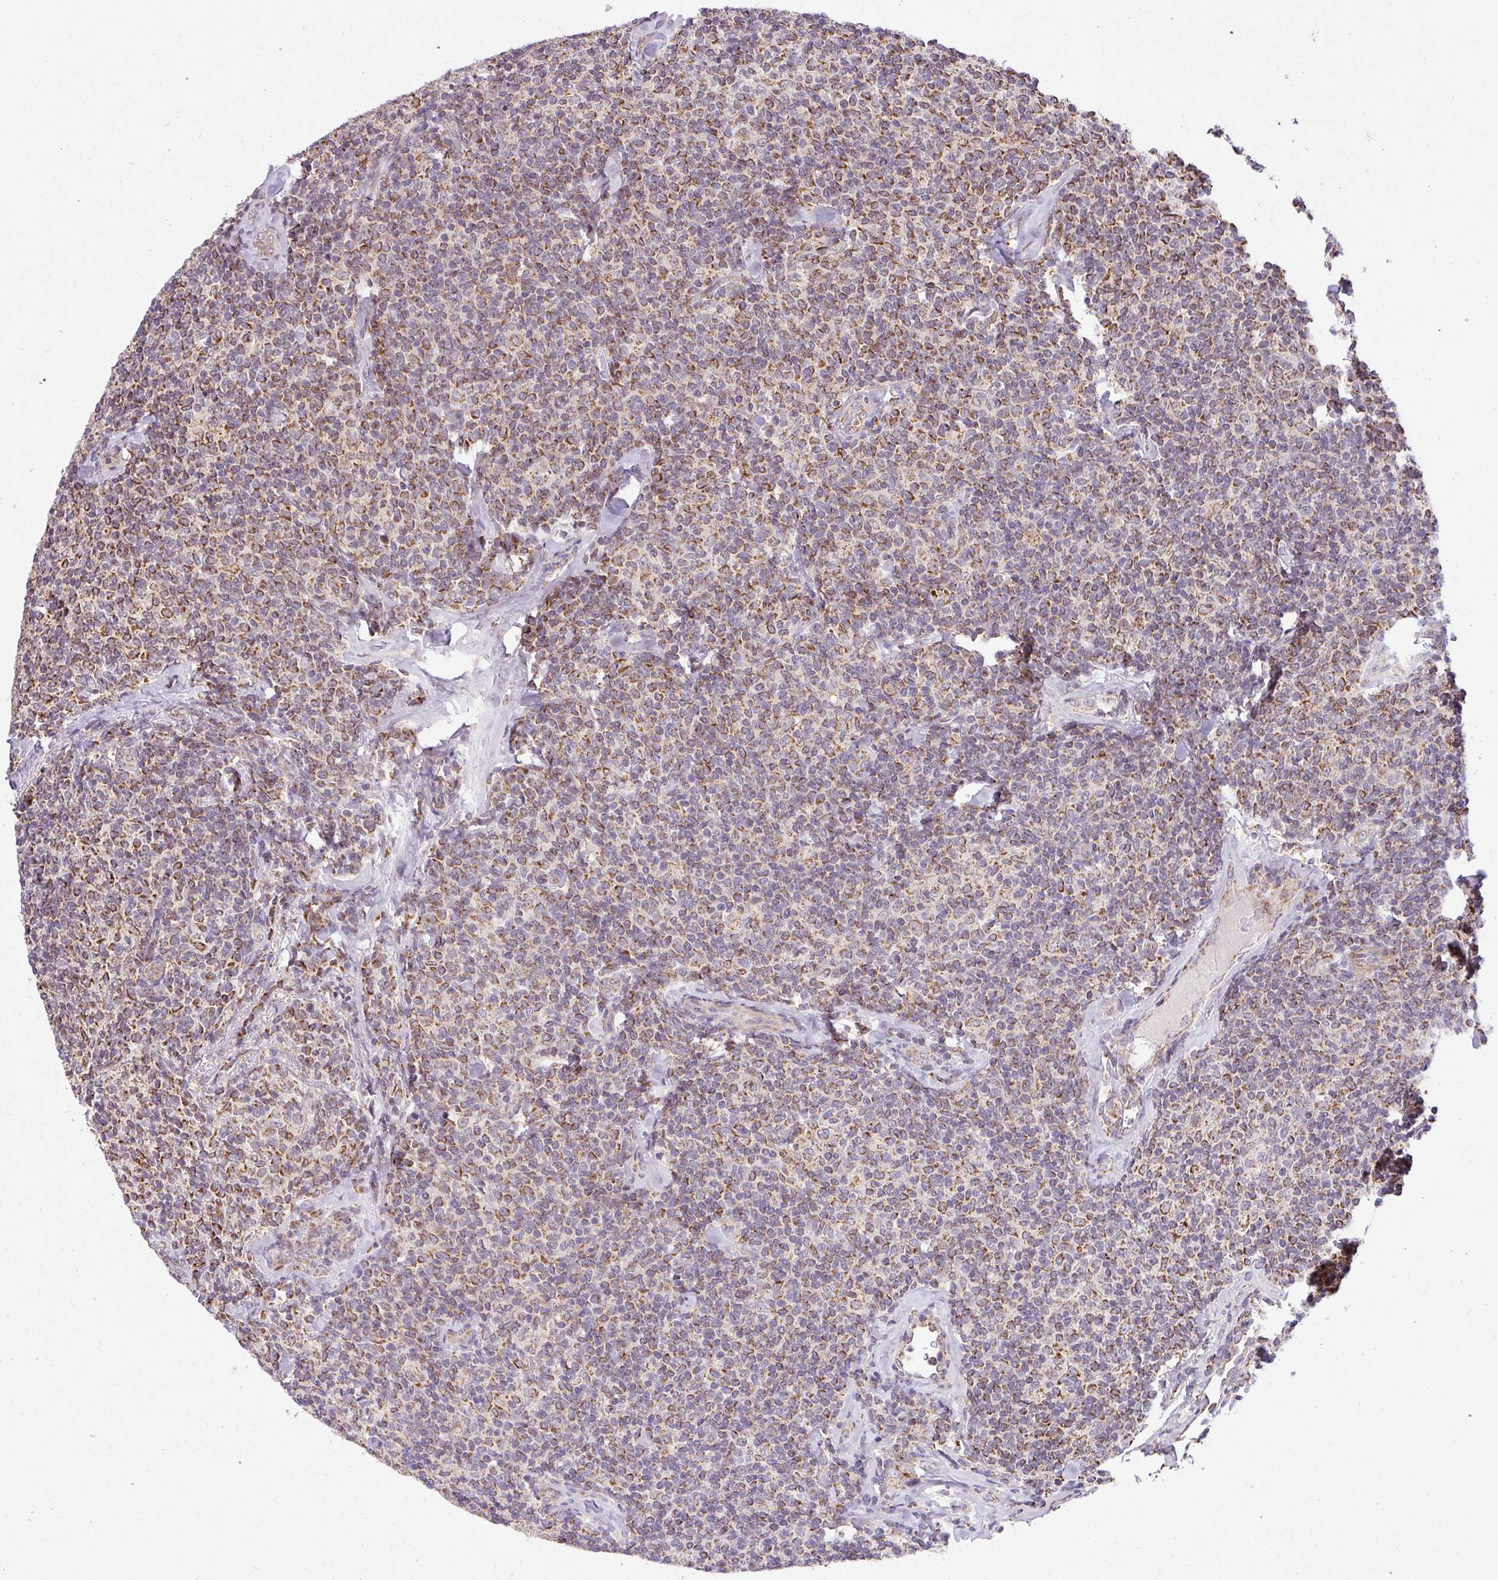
{"staining": {"intensity": "moderate", "quantity": ">75%", "location": "cytoplasmic/membranous"}, "tissue": "lymphoma", "cell_type": "Tumor cells", "image_type": "cancer", "snomed": [{"axis": "morphology", "description": "Malignant lymphoma, non-Hodgkin's type, Low grade"}, {"axis": "topography", "description": "Lymph node"}], "caption": "A medium amount of moderate cytoplasmic/membranous staining is appreciated in approximately >75% of tumor cells in lymphoma tissue.", "gene": "SARS2", "patient": {"sex": "female", "age": 56}}